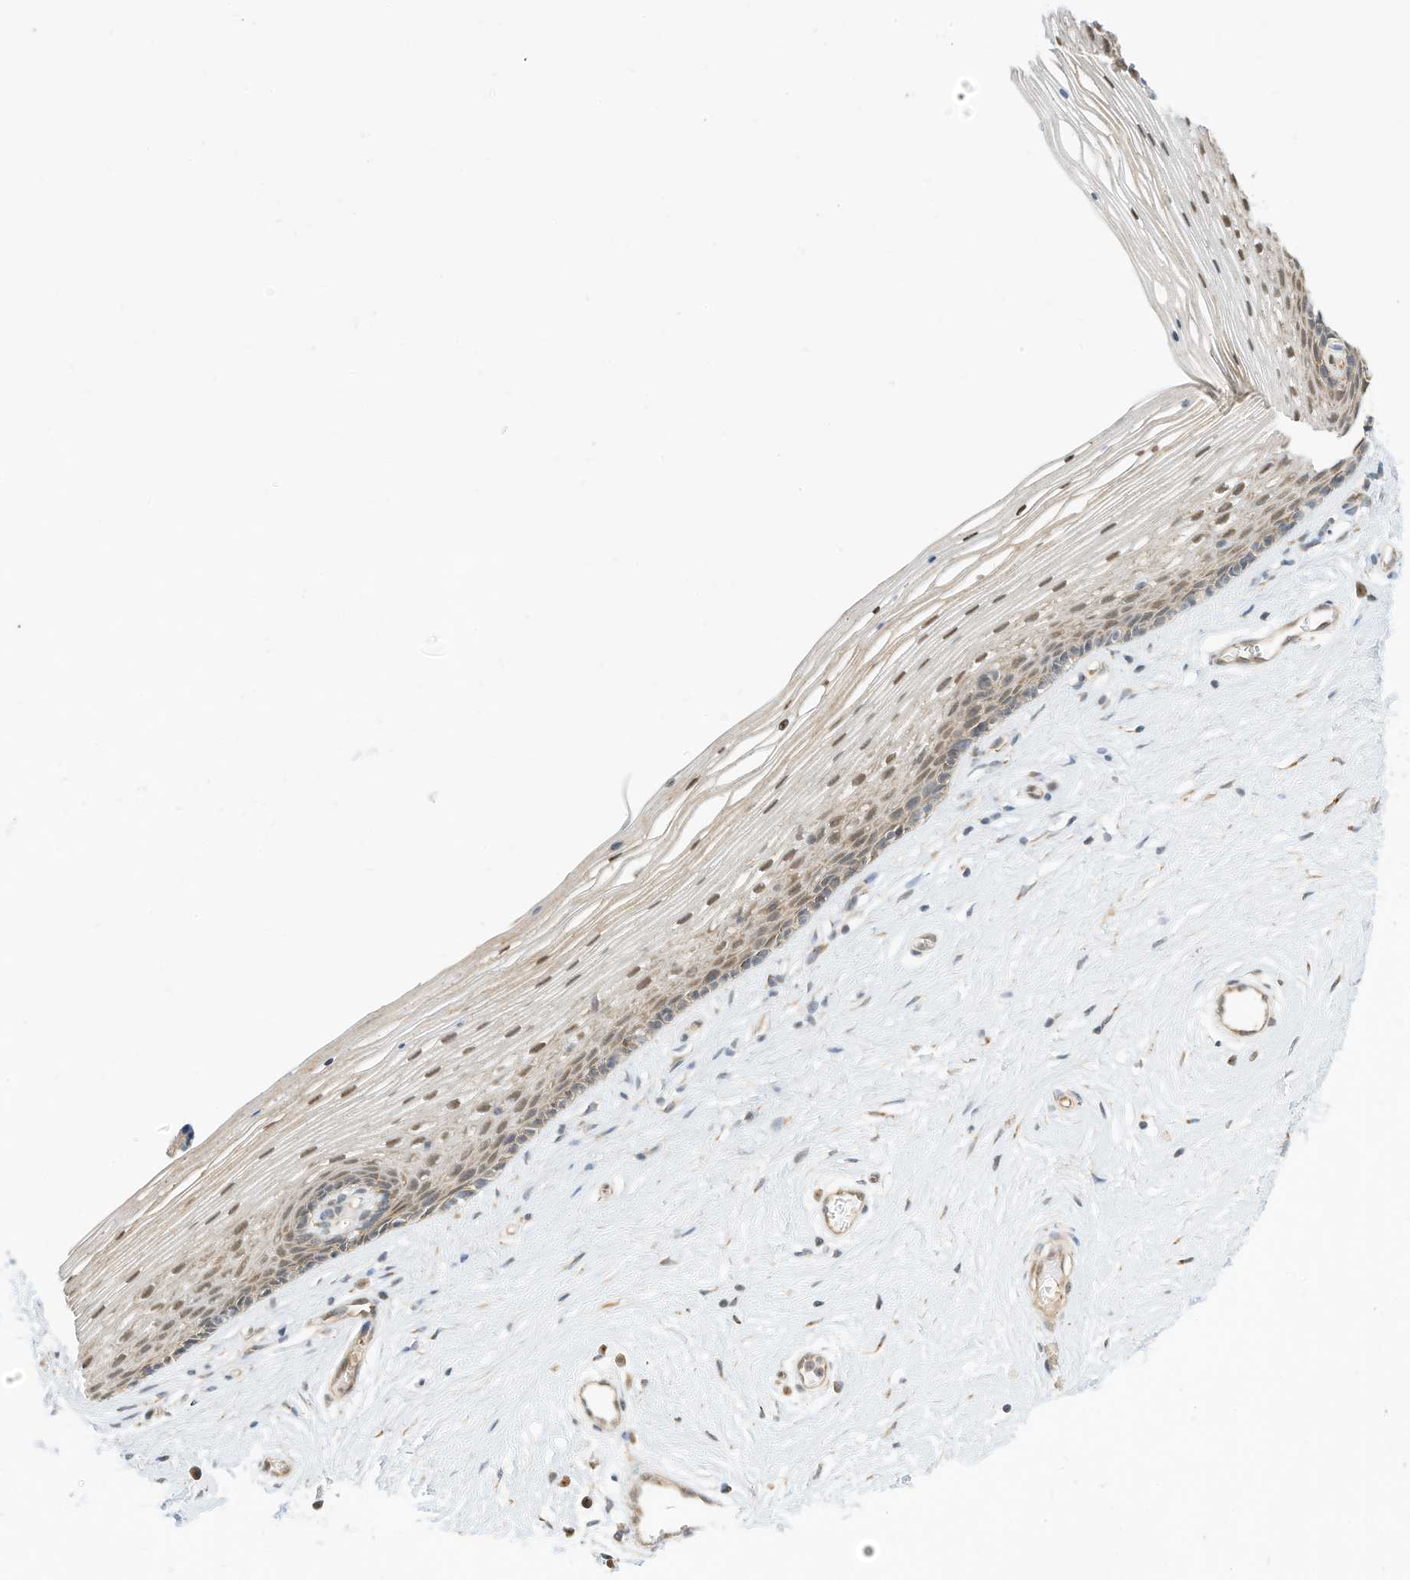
{"staining": {"intensity": "moderate", "quantity": "25%-75%", "location": "nuclear"}, "tissue": "vagina", "cell_type": "Squamous epithelial cells", "image_type": "normal", "snomed": [{"axis": "morphology", "description": "Normal tissue, NOS"}, {"axis": "topography", "description": "Vagina"}], "caption": "DAB immunohistochemical staining of unremarkable vagina displays moderate nuclear protein staining in approximately 25%-75% of squamous epithelial cells.", "gene": "OFD1", "patient": {"sex": "female", "age": 46}}